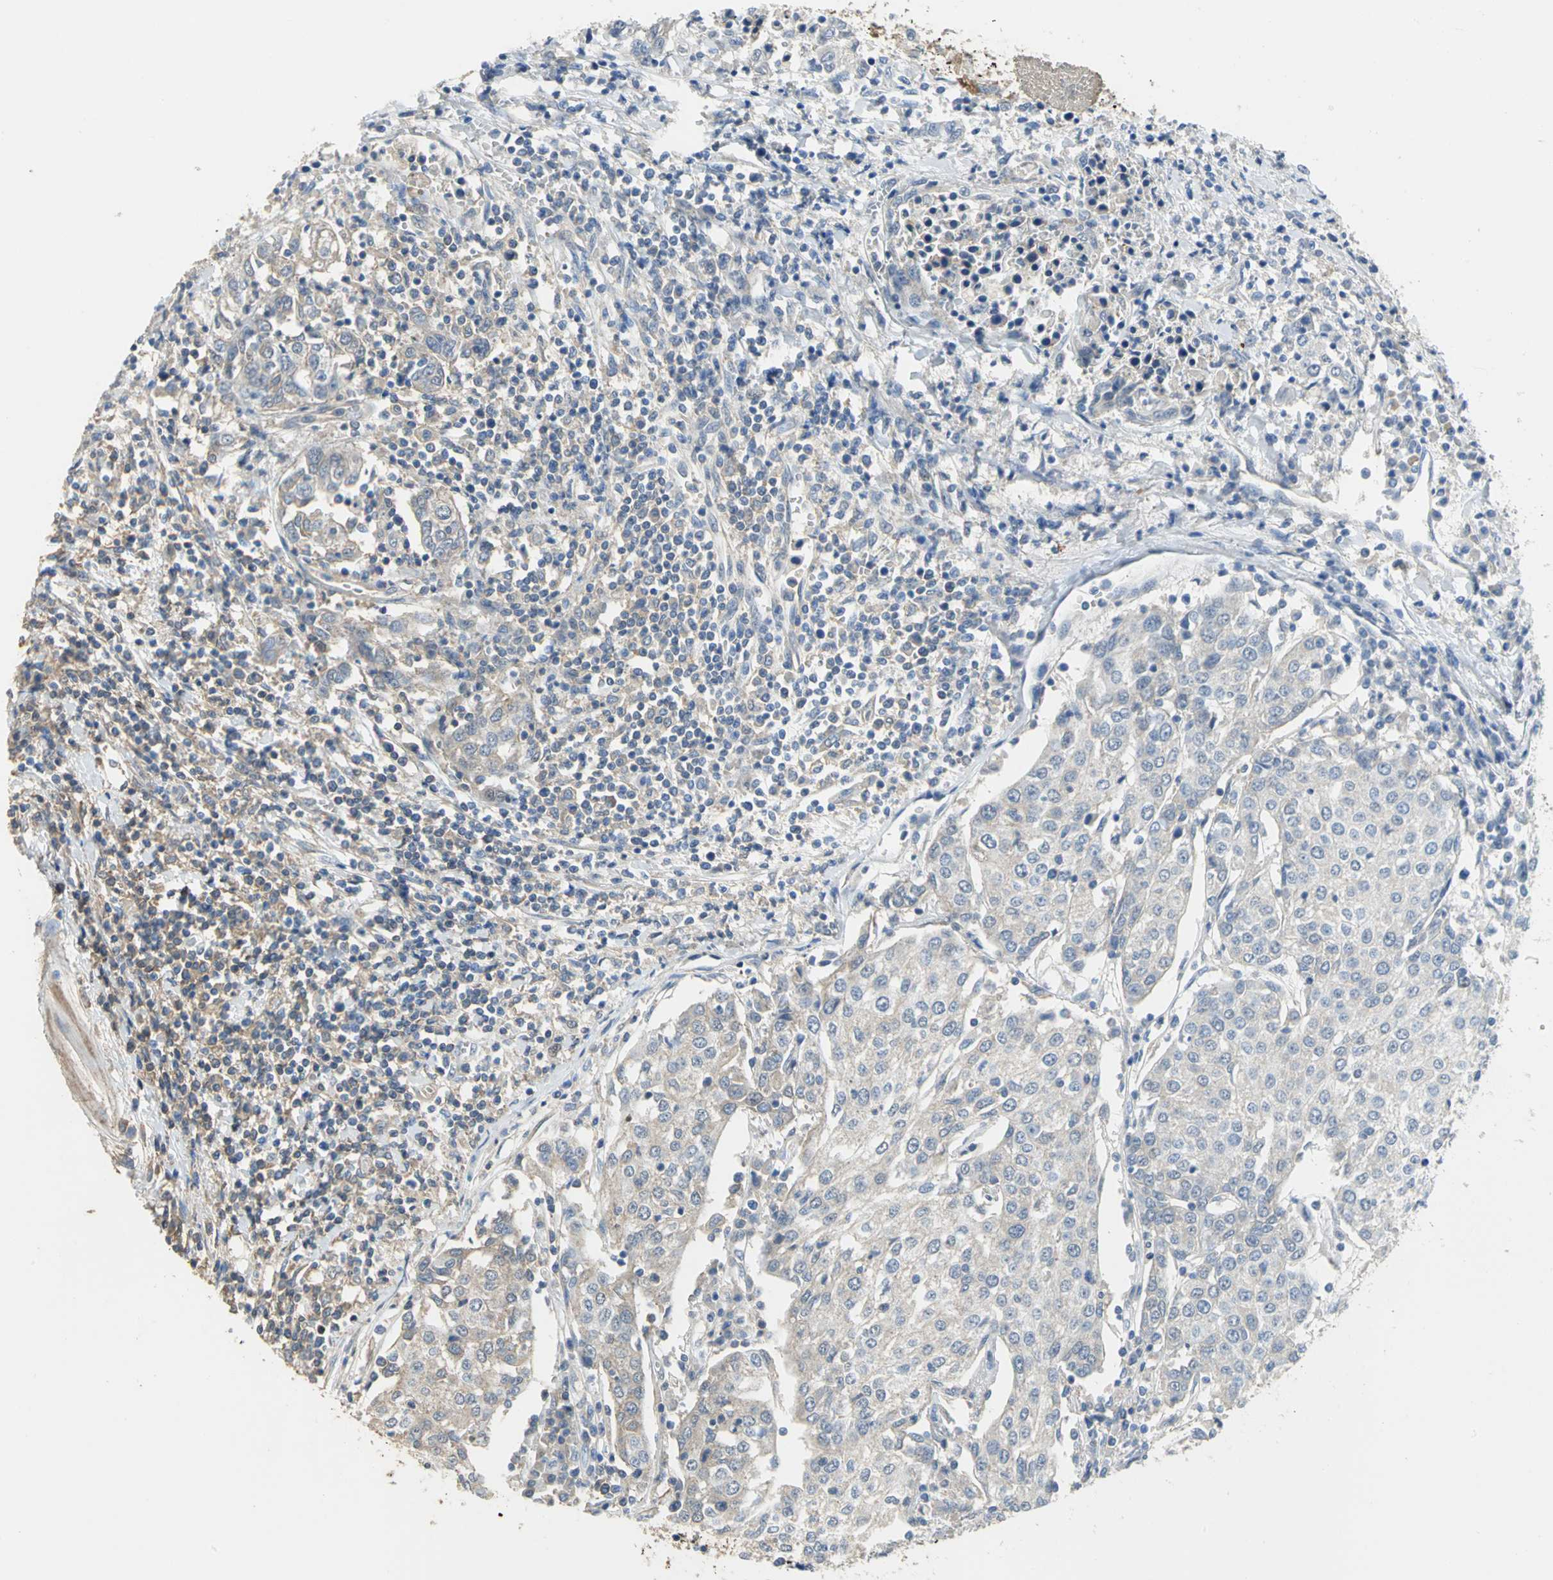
{"staining": {"intensity": "moderate", "quantity": "<25%", "location": "cytoplasmic/membranous"}, "tissue": "urothelial cancer", "cell_type": "Tumor cells", "image_type": "cancer", "snomed": [{"axis": "morphology", "description": "Urothelial carcinoma, High grade"}, {"axis": "topography", "description": "Urinary bladder"}], "caption": "Brown immunohistochemical staining in urothelial carcinoma (high-grade) shows moderate cytoplasmic/membranous expression in approximately <25% of tumor cells. (brown staining indicates protein expression, while blue staining denotes nuclei).", "gene": "GYG2", "patient": {"sex": "female", "age": 85}}